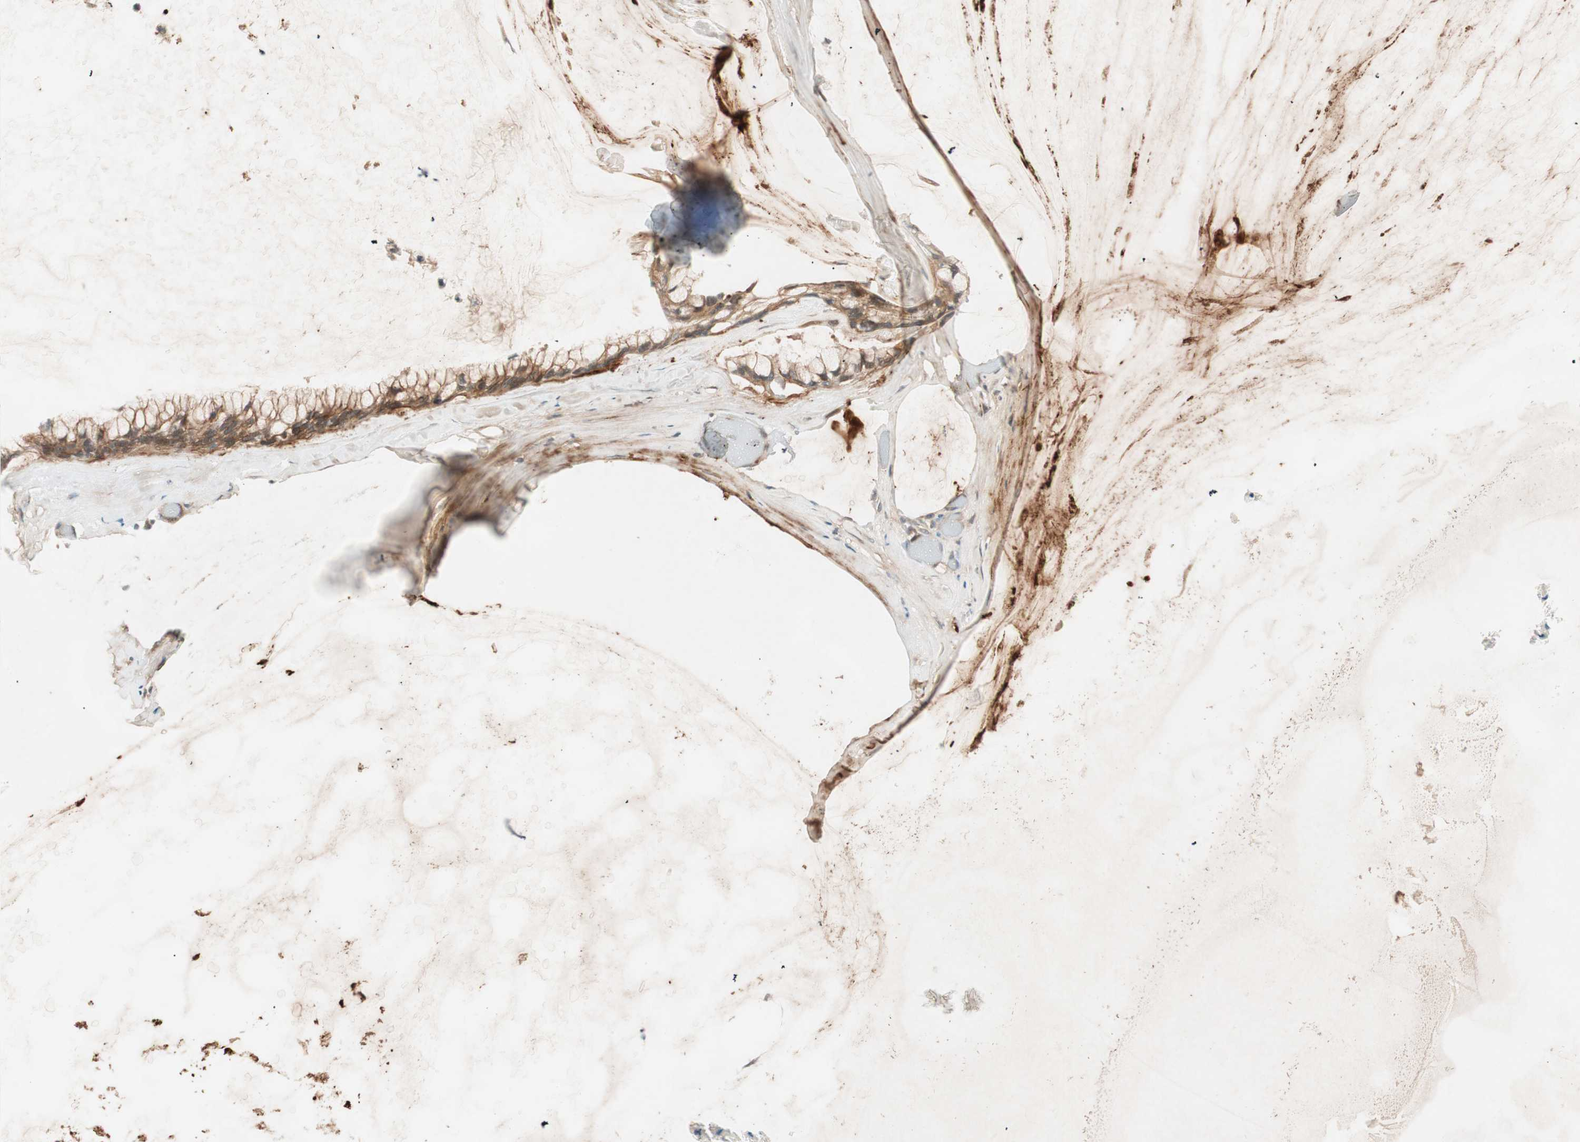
{"staining": {"intensity": "moderate", "quantity": ">75%", "location": "cytoplasmic/membranous"}, "tissue": "ovarian cancer", "cell_type": "Tumor cells", "image_type": "cancer", "snomed": [{"axis": "morphology", "description": "Cystadenocarcinoma, mucinous, NOS"}, {"axis": "topography", "description": "Ovary"}], "caption": "A photomicrograph of ovarian cancer (mucinous cystadenocarcinoma) stained for a protein demonstrates moderate cytoplasmic/membranous brown staining in tumor cells.", "gene": "EPHA6", "patient": {"sex": "female", "age": 39}}